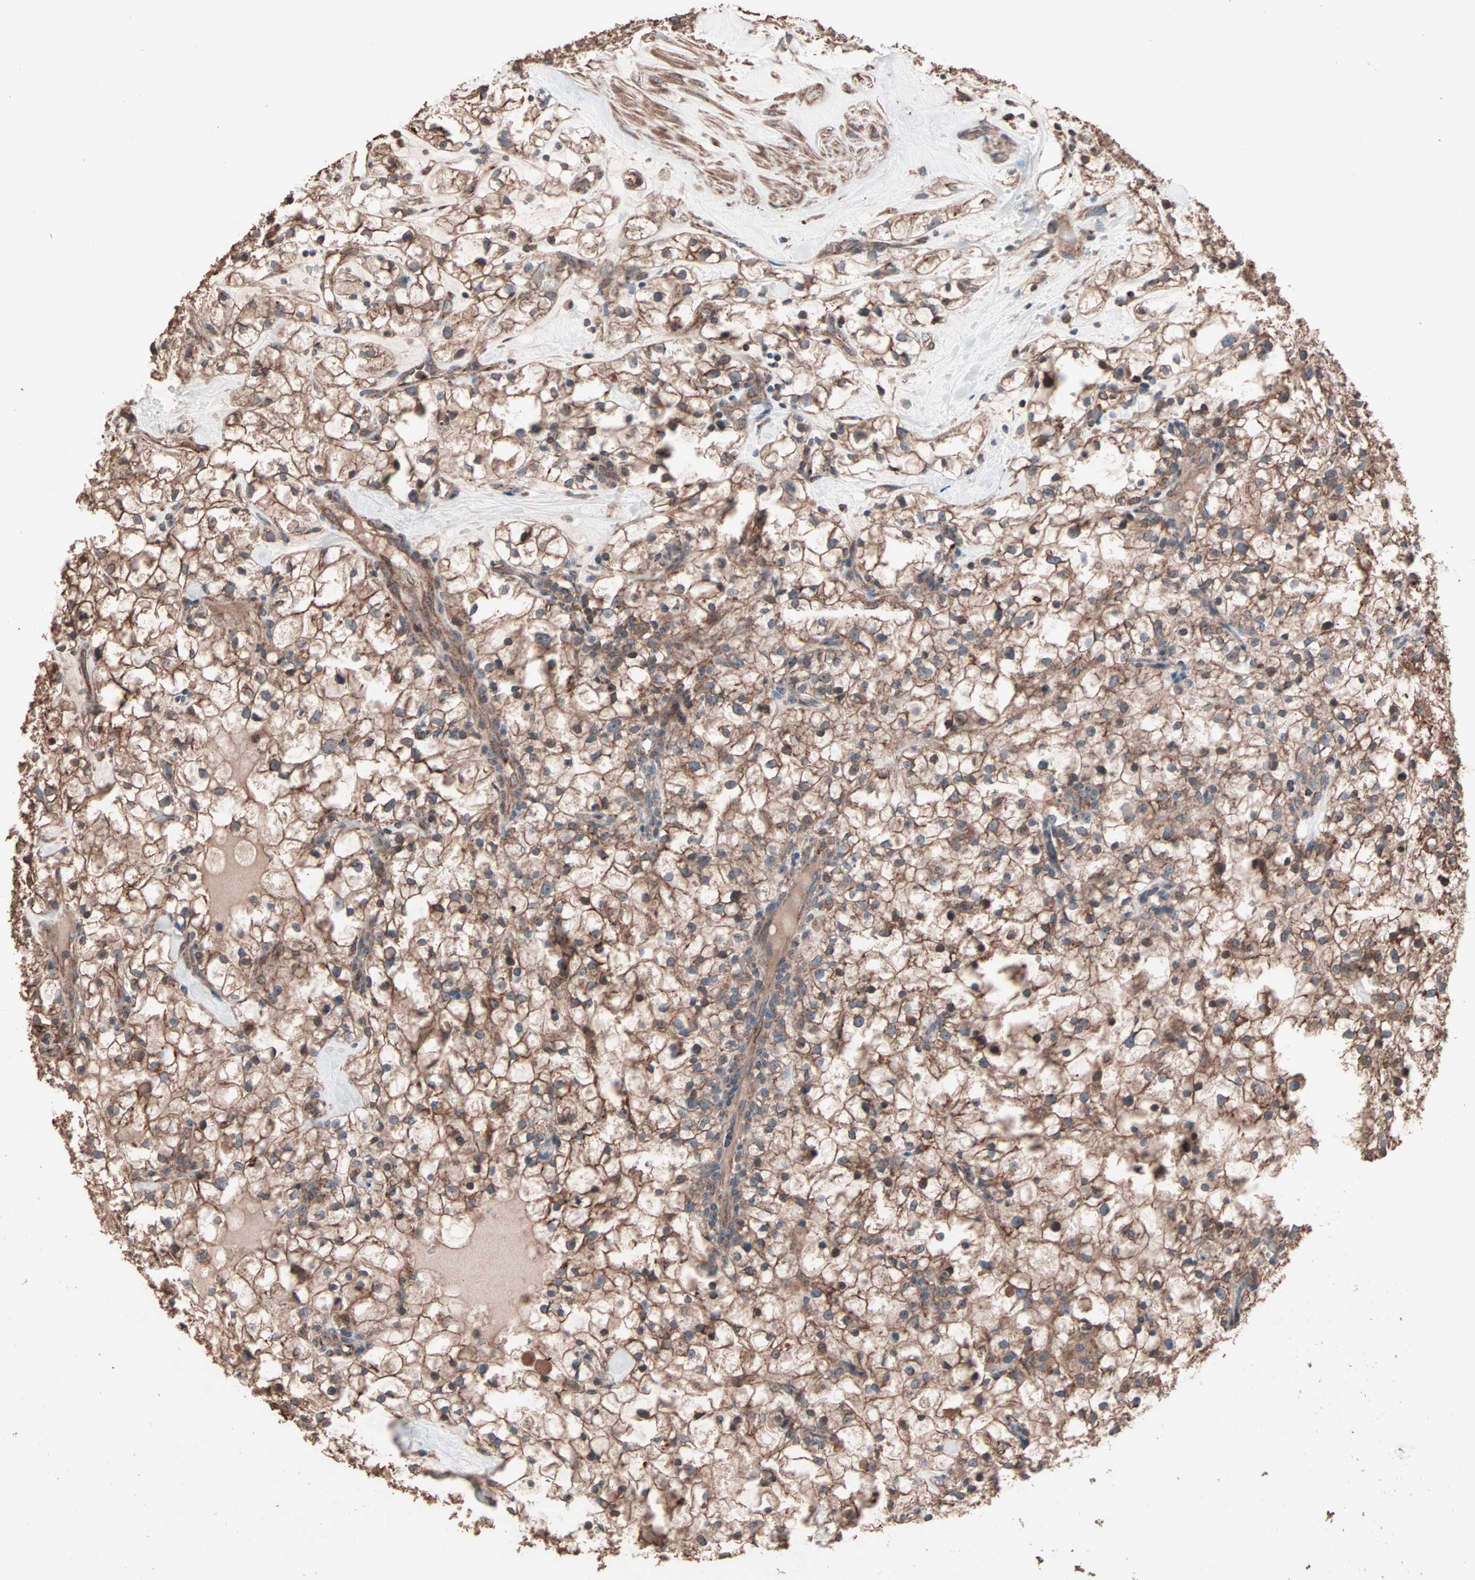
{"staining": {"intensity": "moderate", "quantity": ">75%", "location": "cytoplasmic/membranous"}, "tissue": "renal cancer", "cell_type": "Tumor cells", "image_type": "cancer", "snomed": [{"axis": "morphology", "description": "Adenocarcinoma, NOS"}, {"axis": "topography", "description": "Kidney"}], "caption": "Adenocarcinoma (renal) tissue reveals moderate cytoplasmic/membranous positivity in about >75% of tumor cells, visualized by immunohistochemistry.", "gene": "MRPL2", "patient": {"sex": "female", "age": 60}}